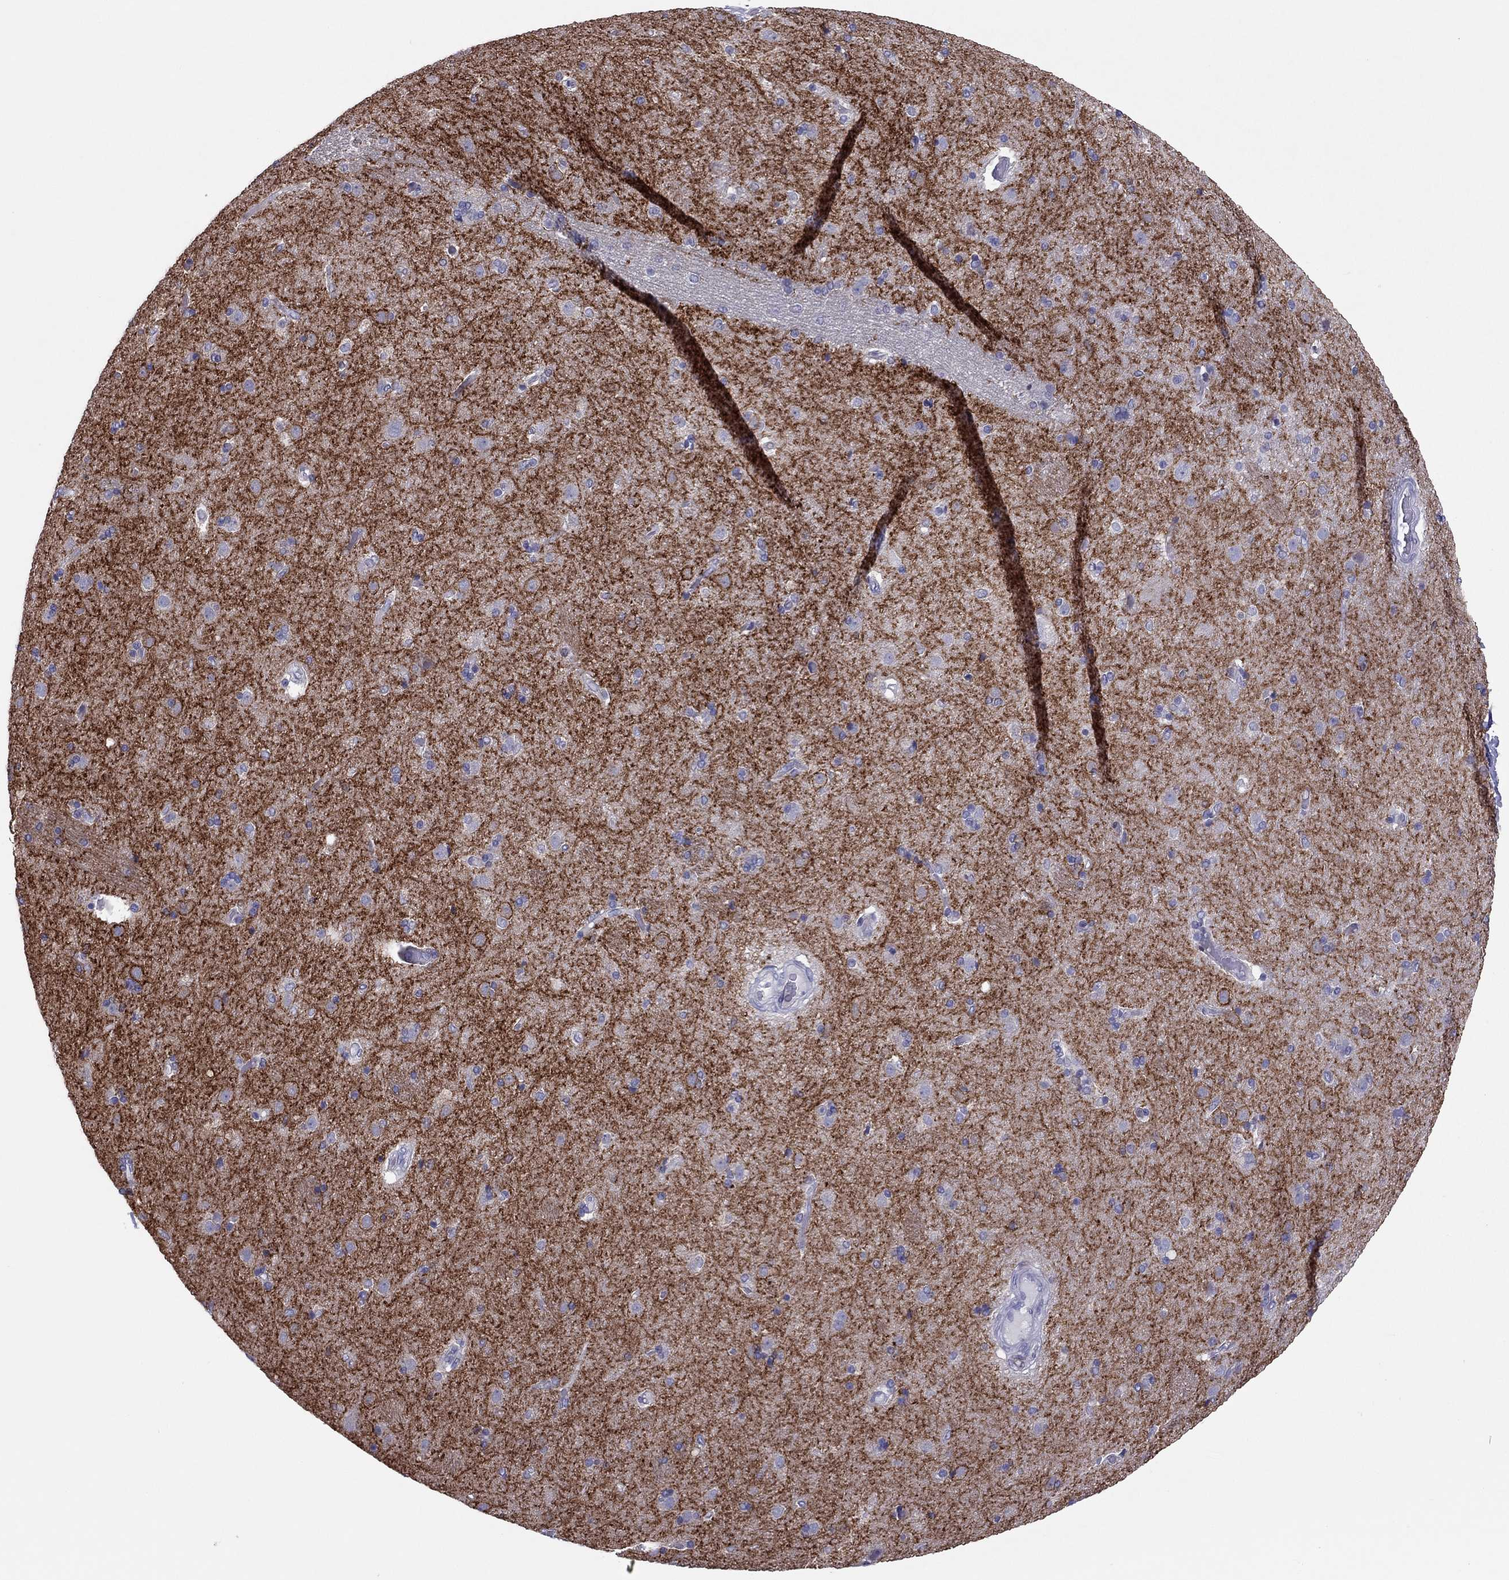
{"staining": {"intensity": "negative", "quantity": "none", "location": "none"}, "tissue": "caudate", "cell_type": "Glial cells", "image_type": "normal", "snomed": [{"axis": "morphology", "description": "Normal tissue, NOS"}, {"axis": "topography", "description": "Lateral ventricle wall"}], "caption": "Immunohistochemistry (IHC) photomicrograph of unremarkable caudate: caudate stained with DAB (3,3'-diaminobenzidine) displays no significant protein positivity in glial cells. (Brightfield microscopy of DAB IHC at high magnification).", "gene": "ADORA2A", "patient": {"sex": "male", "age": 54}}